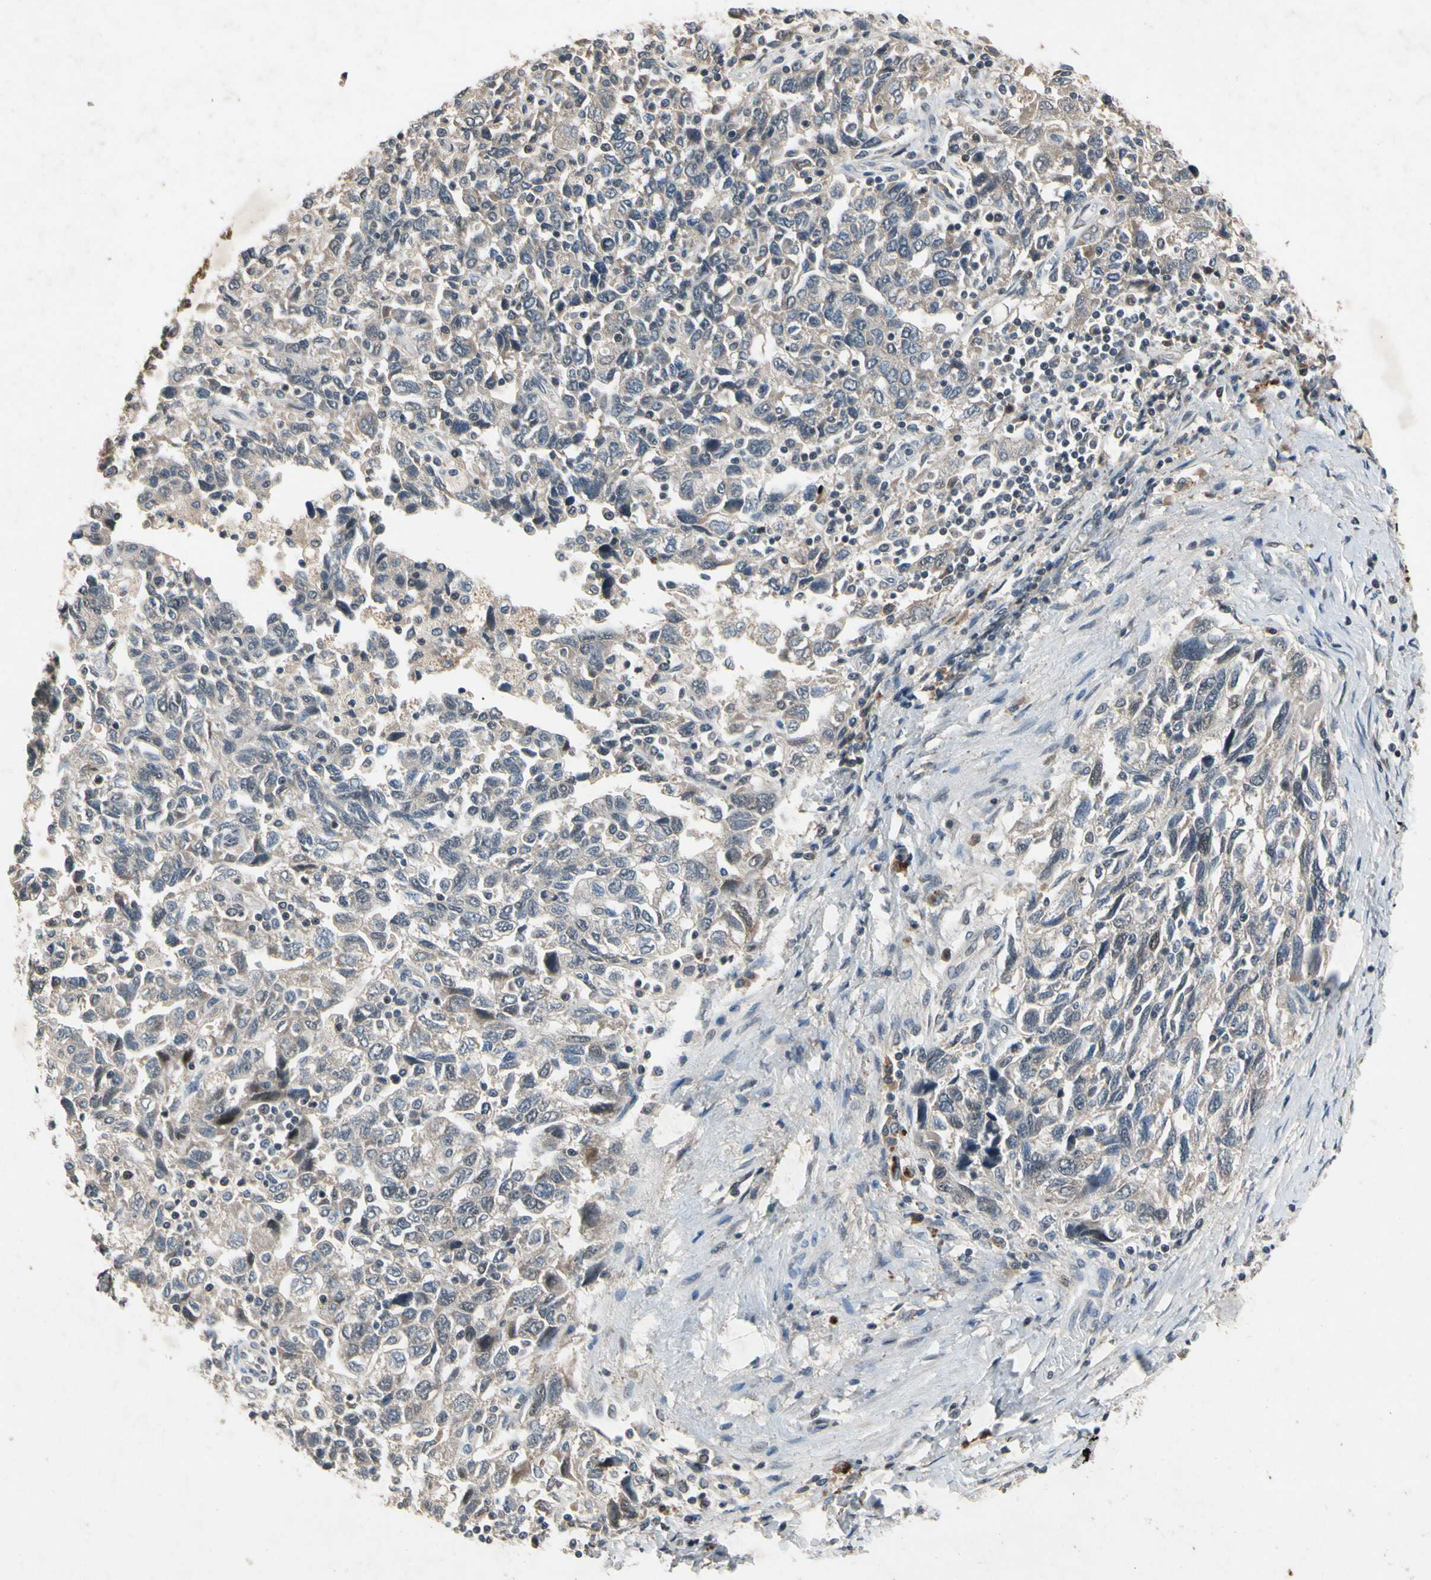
{"staining": {"intensity": "weak", "quantity": "25%-75%", "location": "cytoplasmic/membranous"}, "tissue": "ovarian cancer", "cell_type": "Tumor cells", "image_type": "cancer", "snomed": [{"axis": "morphology", "description": "Carcinoma, NOS"}, {"axis": "morphology", "description": "Cystadenocarcinoma, serous, NOS"}, {"axis": "topography", "description": "Ovary"}], "caption": "Ovarian cancer stained with a brown dye reveals weak cytoplasmic/membranous positive expression in approximately 25%-75% of tumor cells.", "gene": "DPY19L3", "patient": {"sex": "female", "age": 69}}